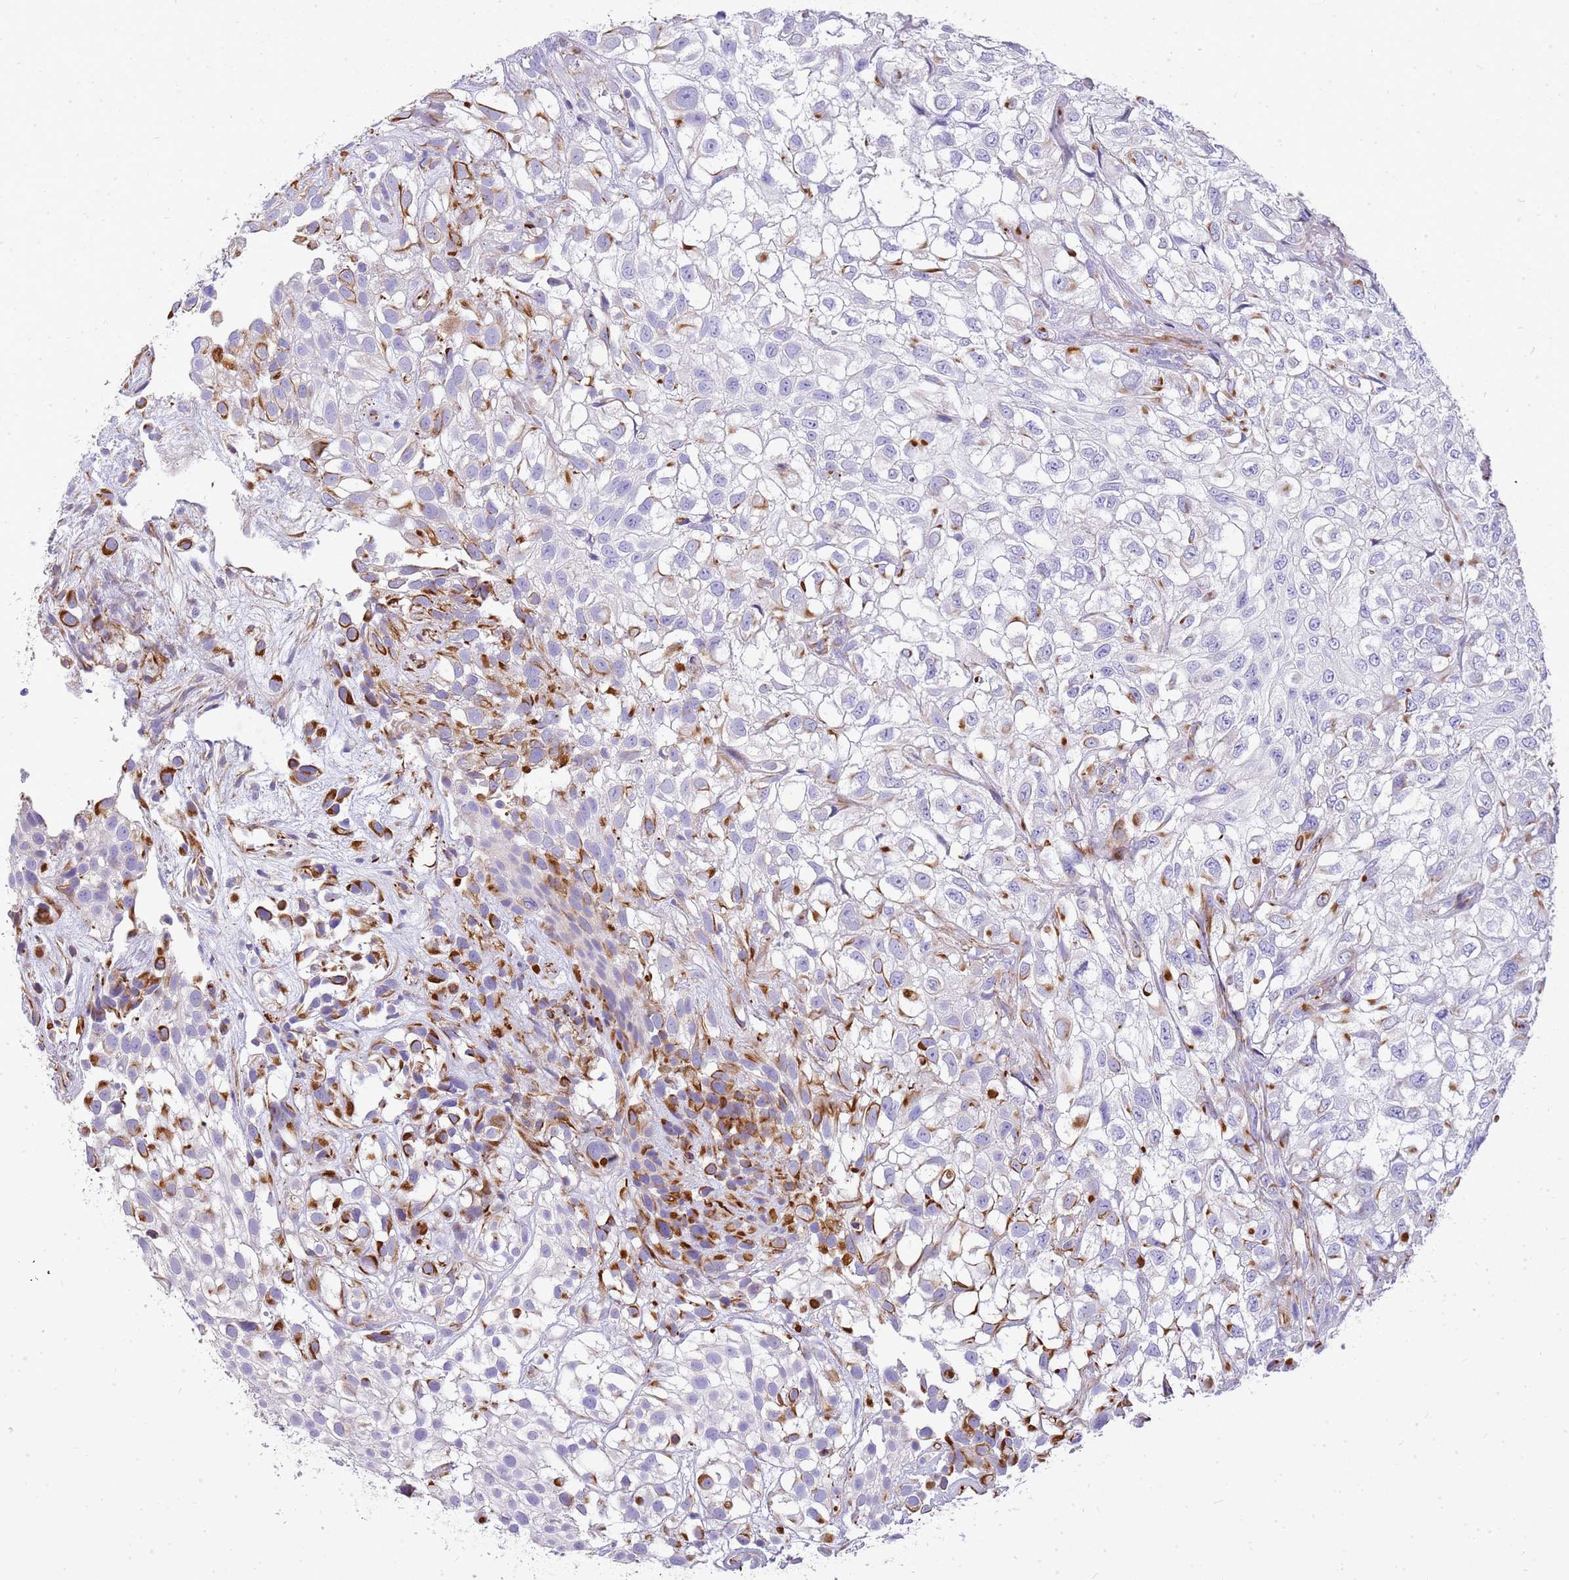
{"staining": {"intensity": "negative", "quantity": "none", "location": "none"}, "tissue": "urothelial cancer", "cell_type": "Tumor cells", "image_type": "cancer", "snomed": [{"axis": "morphology", "description": "Urothelial carcinoma, High grade"}, {"axis": "topography", "description": "Urinary bladder"}], "caption": "Tumor cells show no significant staining in urothelial cancer. (DAB (3,3'-diaminobenzidine) IHC visualized using brightfield microscopy, high magnification).", "gene": "ZDHHC1", "patient": {"sex": "male", "age": 56}}